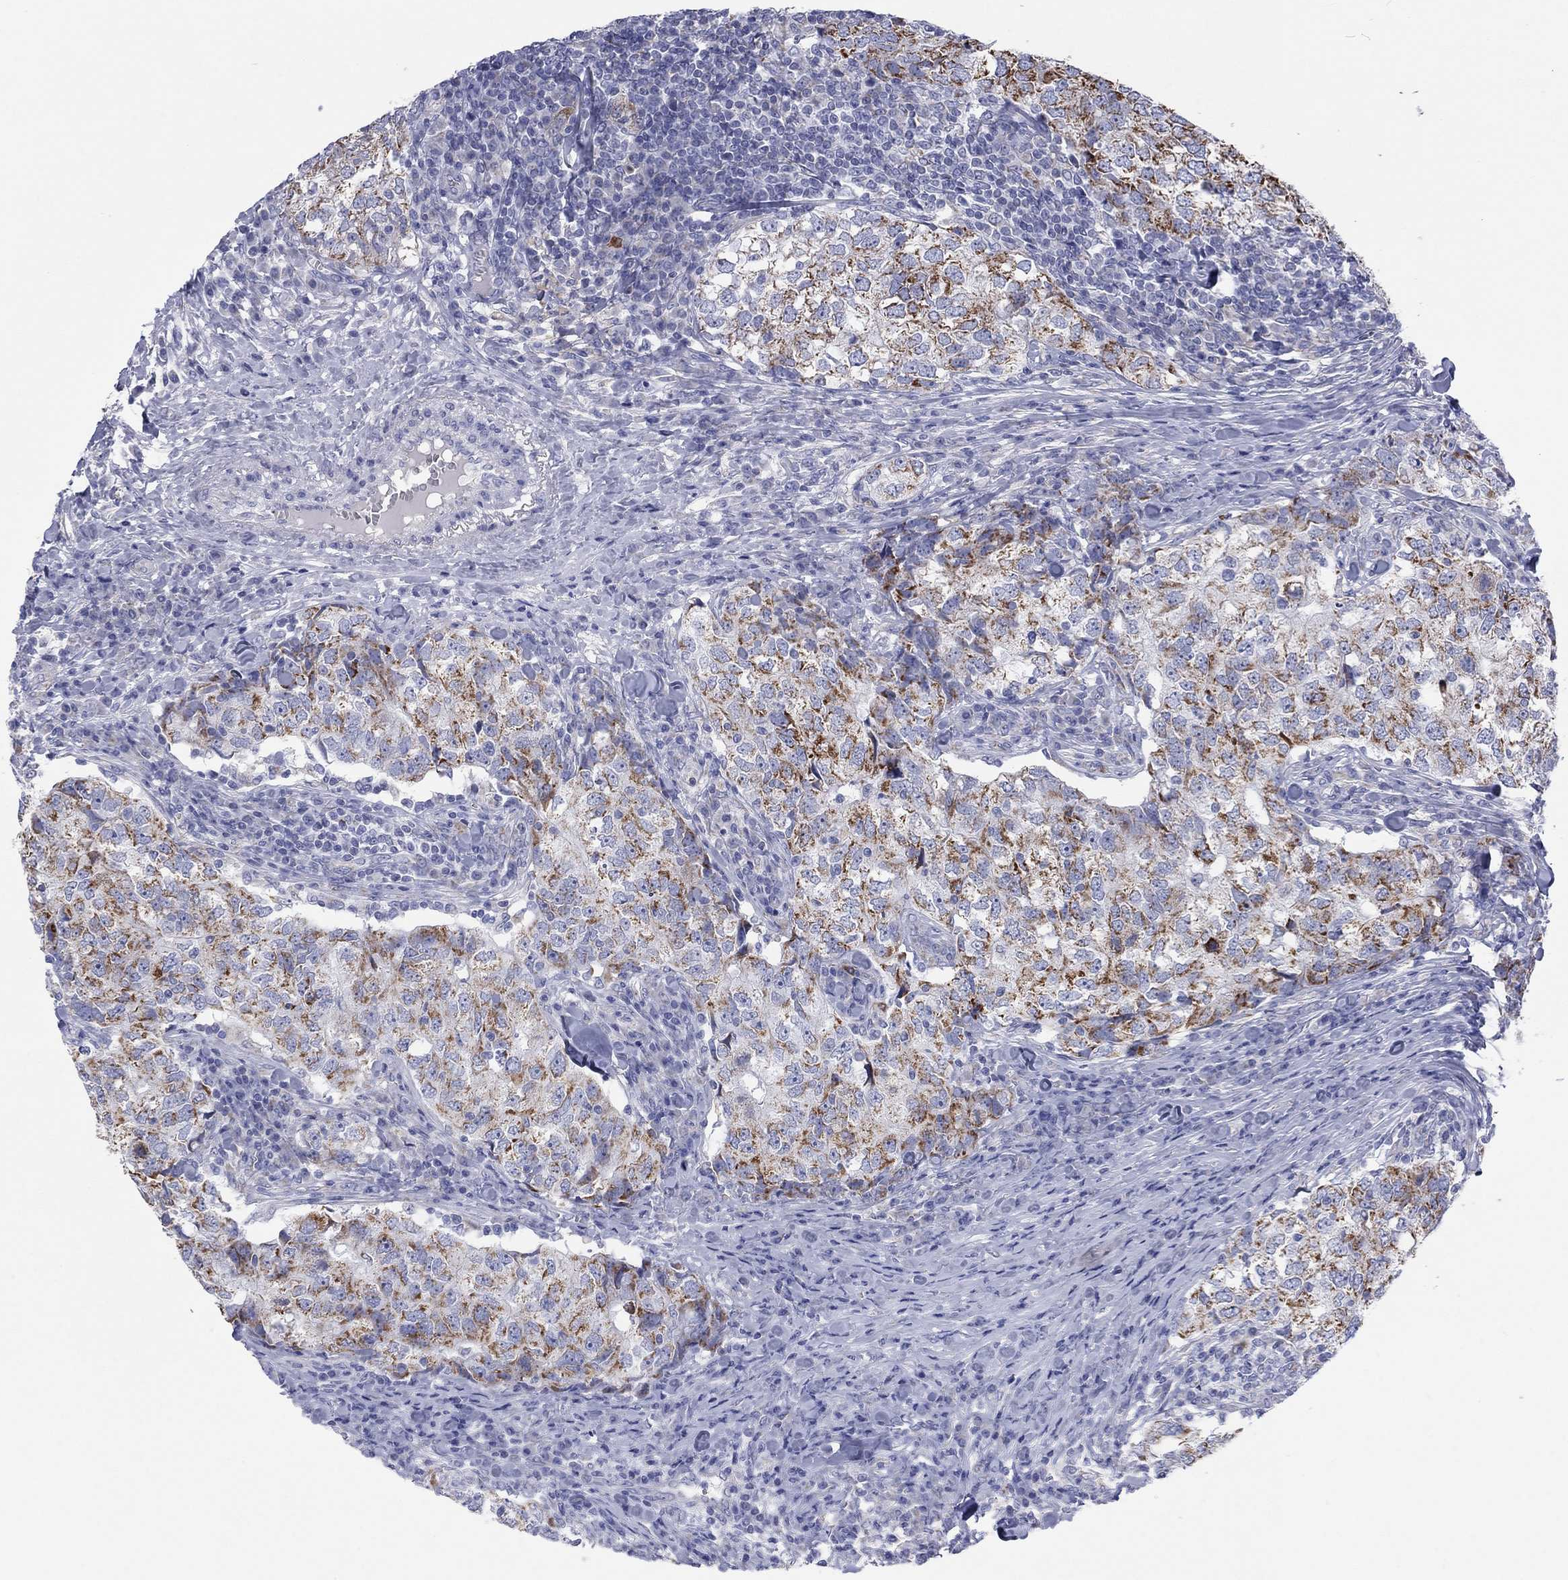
{"staining": {"intensity": "strong", "quantity": "25%-75%", "location": "cytoplasmic/membranous"}, "tissue": "breast cancer", "cell_type": "Tumor cells", "image_type": "cancer", "snomed": [{"axis": "morphology", "description": "Duct carcinoma"}, {"axis": "topography", "description": "Breast"}], "caption": "About 25%-75% of tumor cells in human breast cancer reveal strong cytoplasmic/membranous protein positivity as visualized by brown immunohistochemical staining.", "gene": "MGST3", "patient": {"sex": "female", "age": 30}}